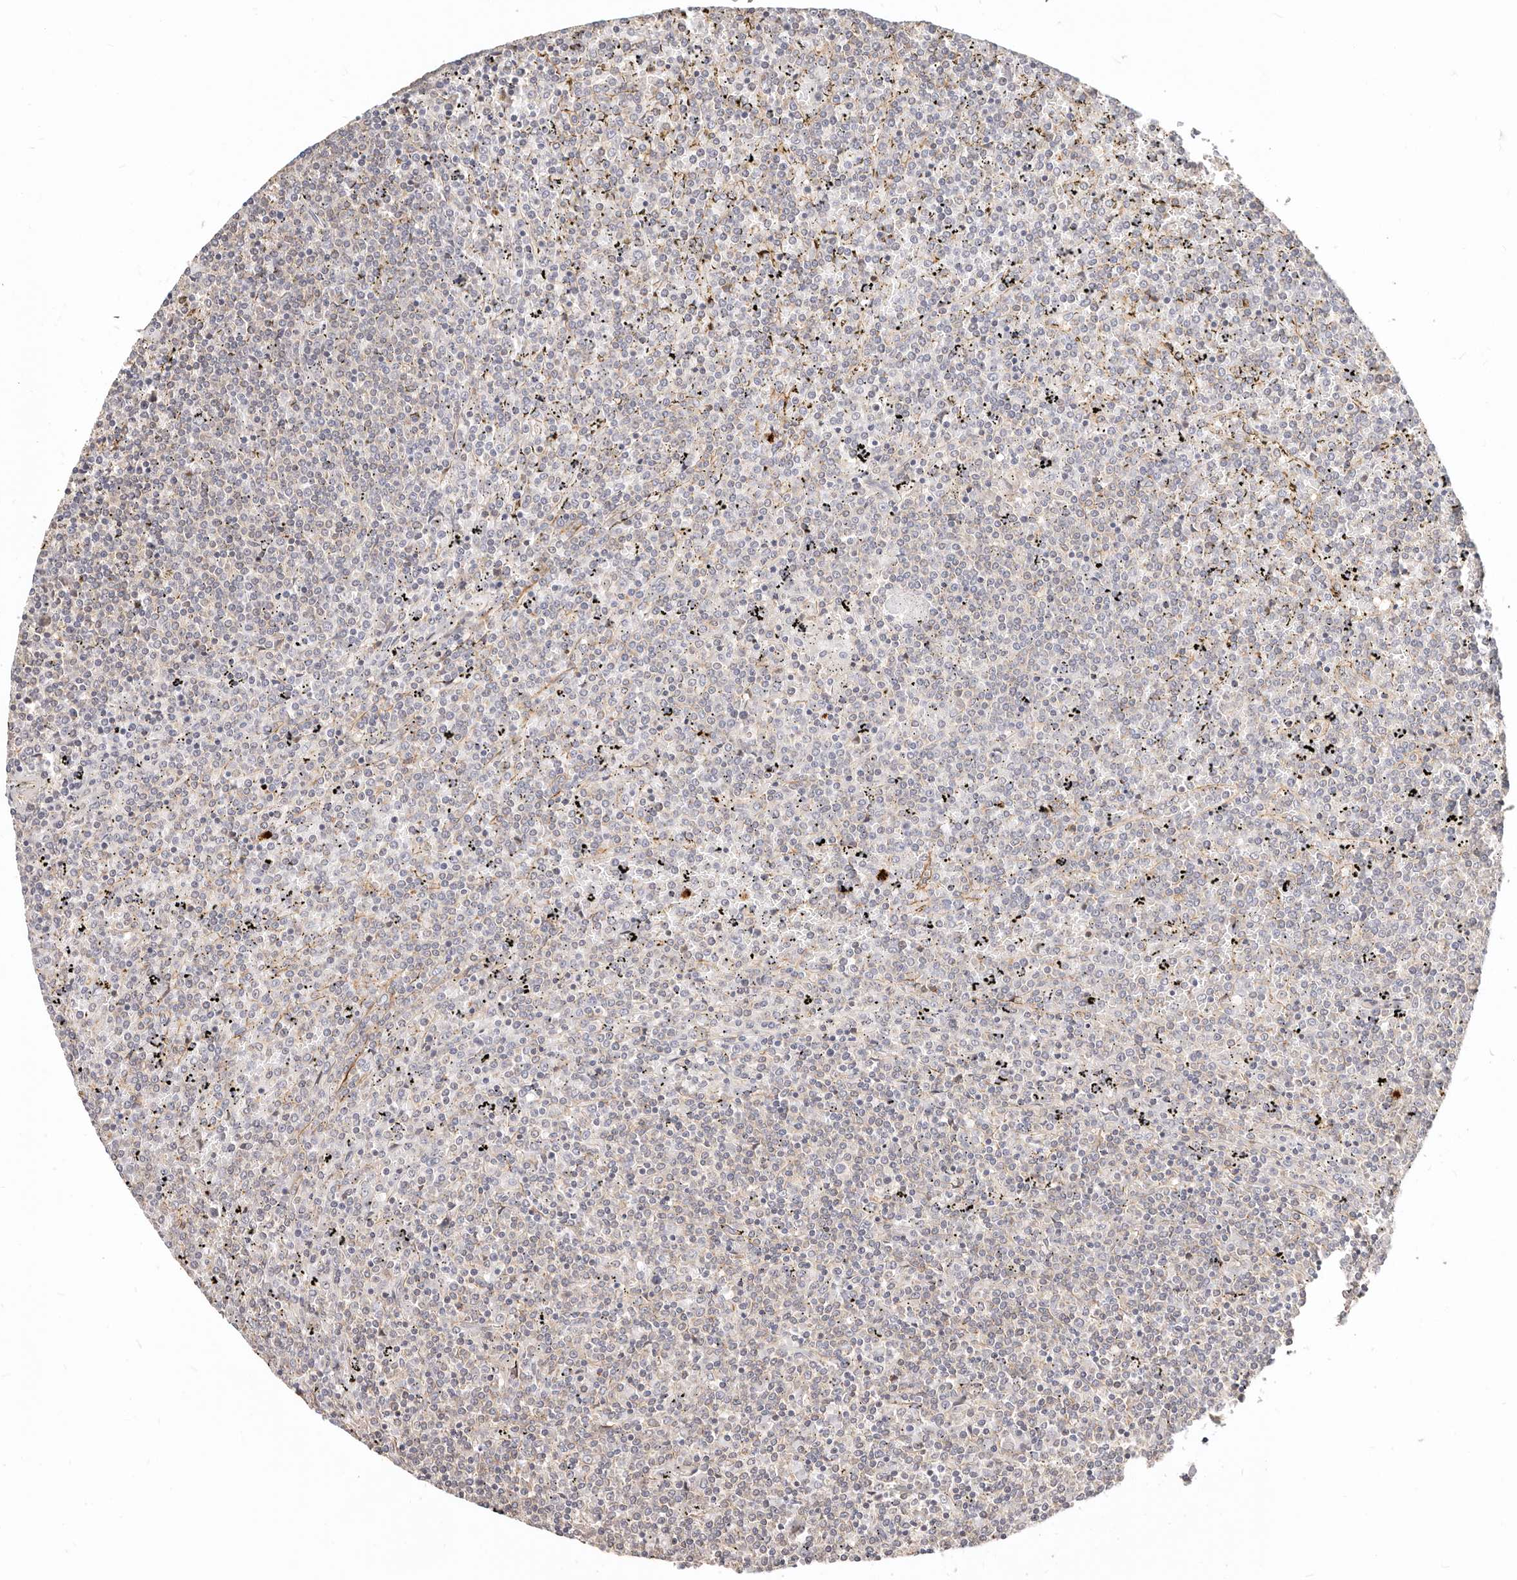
{"staining": {"intensity": "negative", "quantity": "none", "location": "none"}, "tissue": "lymphoma", "cell_type": "Tumor cells", "image_type": "cancer", "snomed": [{"axis": "morphology", "description": "Malignant lymphoma, non-Hodgkin's type, Low grade"}, {"axis": "topography", "description": "Spleen"}], "caption": "Immunohistochemistry image of neoplastic tissue: human low-grade malignant lymphoma, non-Hodgkin's type stained with DAB demonstrates no significant protein positivity in tumor cells.", "gene": "ZRANB1", "patient": {"sex": "female", "age": 19}}